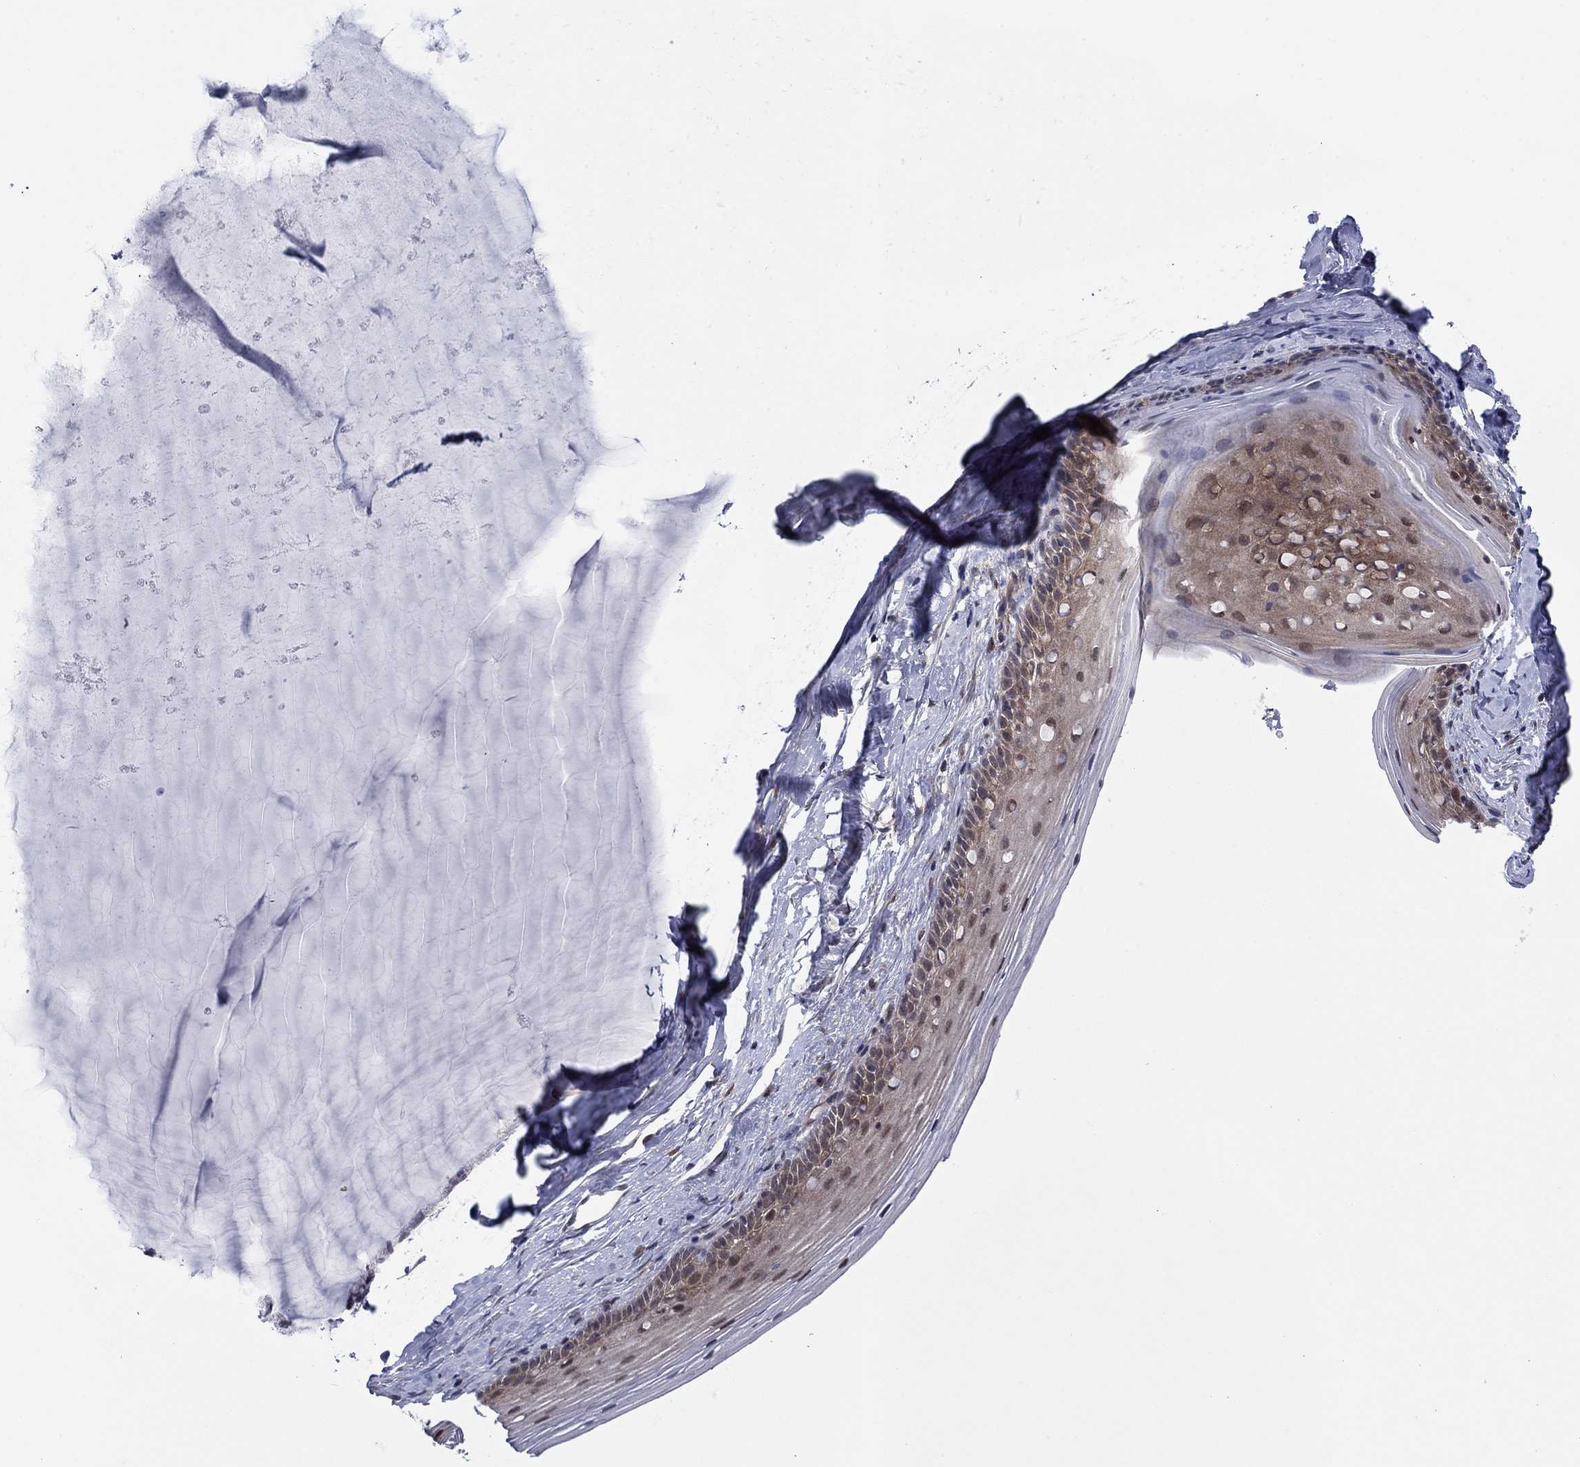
{"staining": {"intensity": "strong", "quantity": "<25%", "location": "nuclear"}, "tissue": "cervix", "cell_type": "Glandular cells", "image_type": "normal", "snomed": [{"axis": "morphology", "description": "Normal tissue, NOS"}, {"axis": "topography", "description": "Cervix"}], "caption": "Glandular cells exhibit medium levels of strong nuclear positivity in about <25% of cells in normal human cervix.", "gene": "PSMC1", "patient": {"sex": "female", "age": 40}}